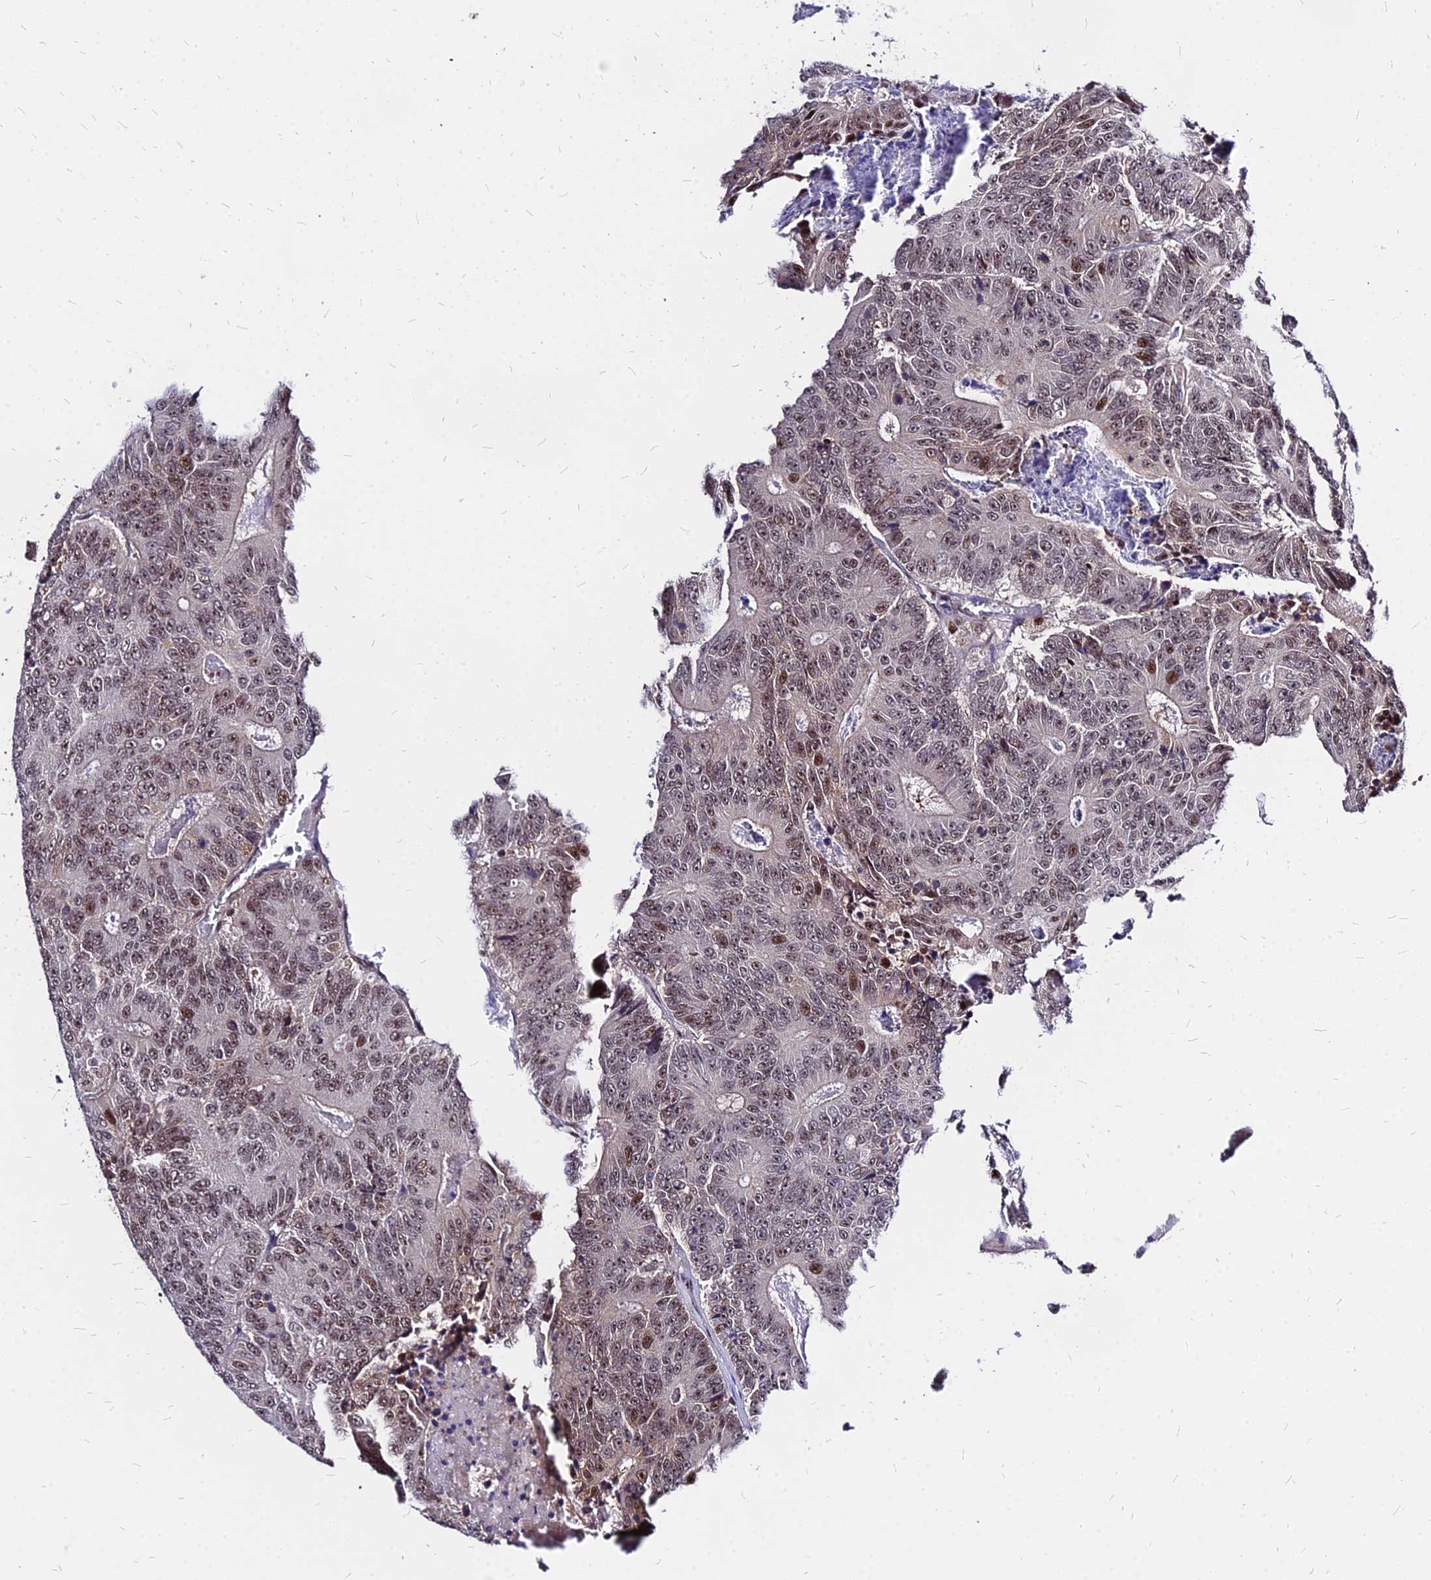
{"staining": {"intensity": "moderate", "quantity": ">75%", "location": "nuclear"}, "tissue": "colorectal cancer", "cell_type": "Tumor cells", "image_type": "cancer", "snomed": [{"axis": "morphology", "description": "Adenocarcinoma, NOS"}, {"axis": "topography", "description": "Colon"}], "caption": "Approximately >75% of tumor cells in human colorectal adenocarcinoma demonstrate moderate nuclear protein staining as visualized by brown immunohistochemical staining.", "gene": "DDX55", "patient": {"sex": "male", "age": 83}}